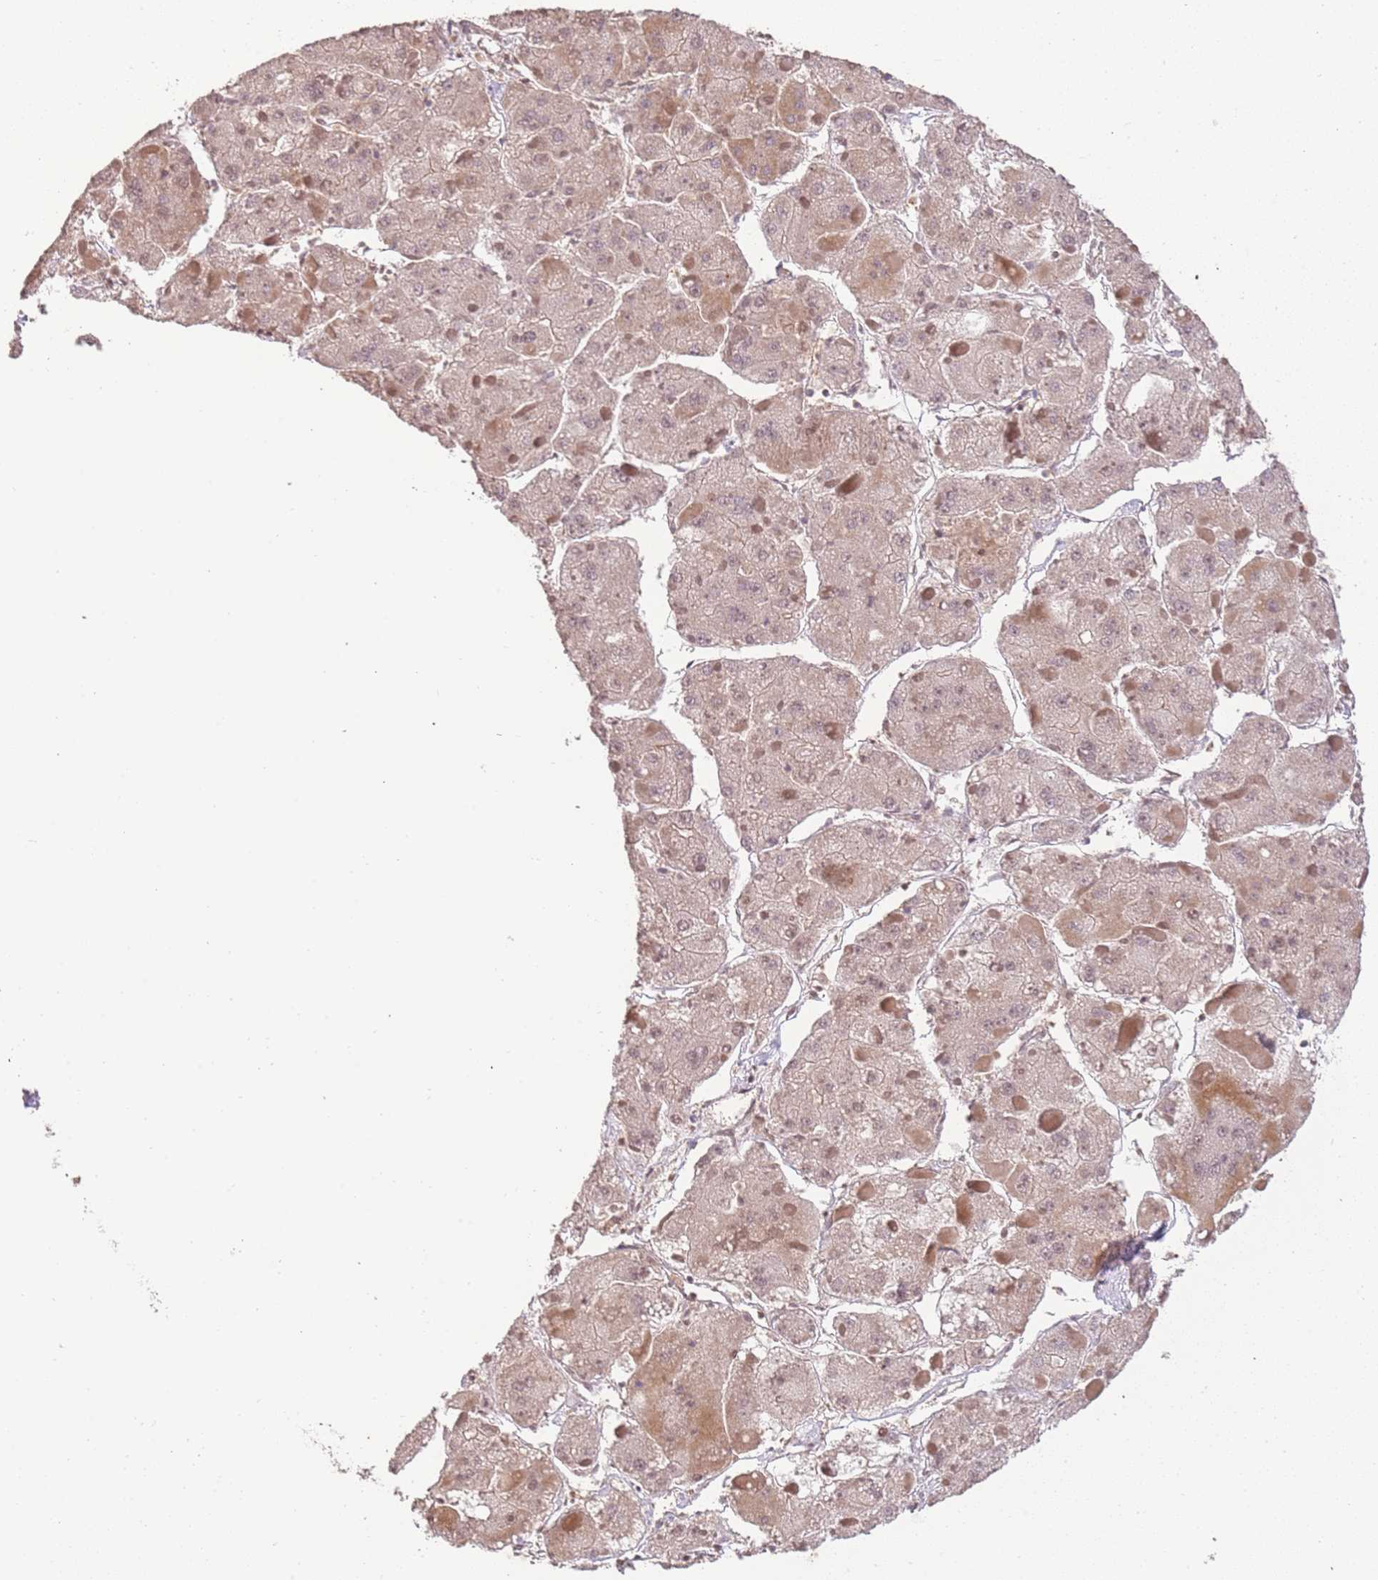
{"staining": {"intensity": "weak", "quantity": ">75%", "location": "cytoplasmic/membranous,nuclear"}, "tissue": "liver cancer", "cell_type": "Tumor cells", "image_type": "cancer", "snomed": [{"axis": "morphology", "description": "Carcinoma, Hepatocellular, NOS"}, {"axis": "topography", "description": "Liver"}], "caption": "Brown immunohistochemical staining in human liver hepatocellular carcinoma exhibits weak cytoplasmic/membranous and nuclear staining in approximately >75% of tumor cells.", "gene": "SLC16A4", "patient": {"sex": "female", "age": 73}}